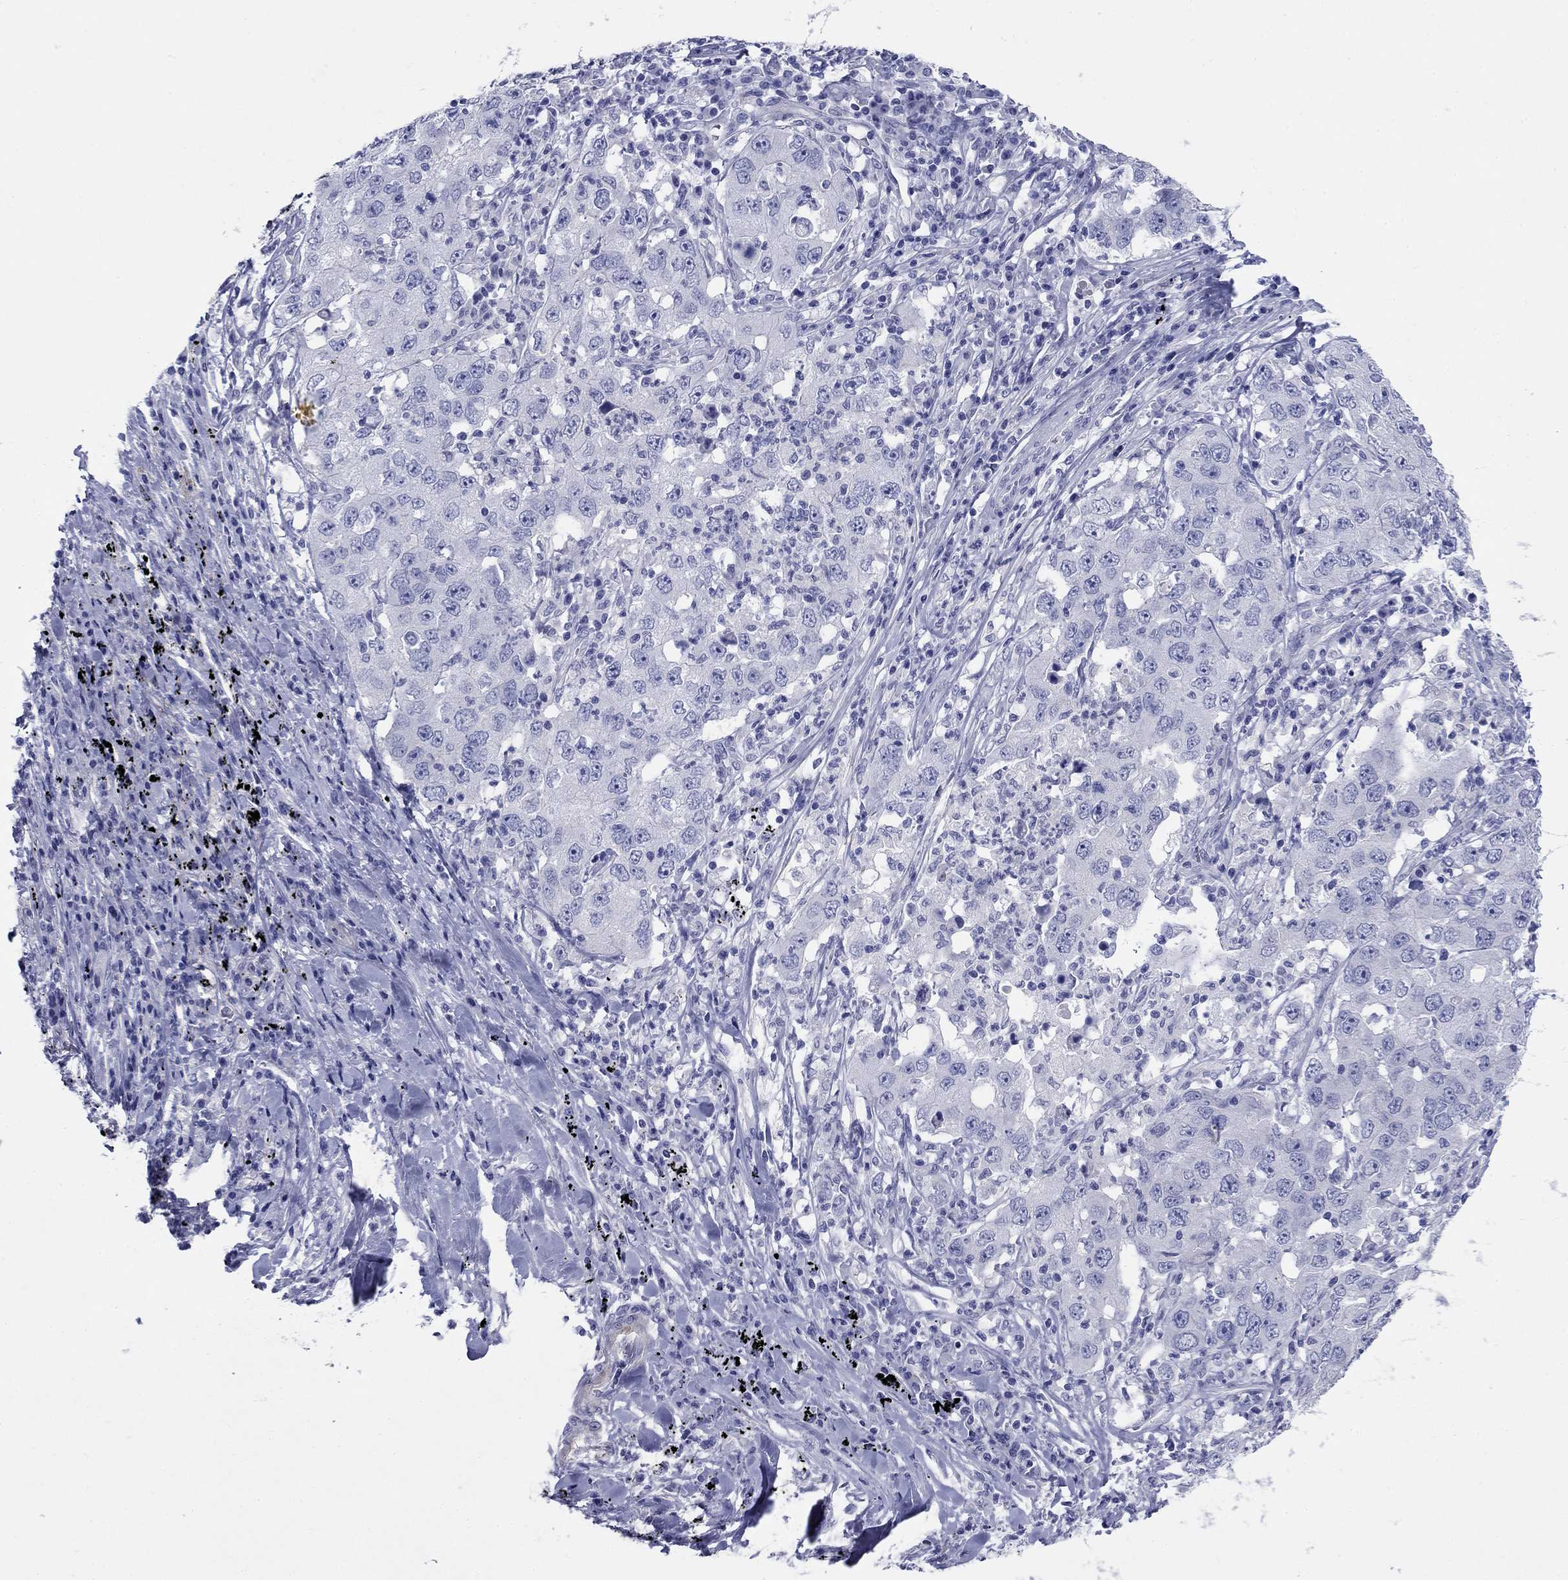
{"staining": {"intensity": "negative", "quantity": "none", "location": "none"}, "tissue": "lung cancer", "cell_type": "Tumor cells", "image_type": "cancer", "snomed": [{"axis": "morphology", "description": "Adenocarcinoma, NOS"}, {"axis": "topography", "description": "Lung"}], "caption": "IHC of adenocarcinoma (lung) shows no staining in tumor cells.", "gene": "PRKCG", "patient": {"sex": "male", "age": 73}}